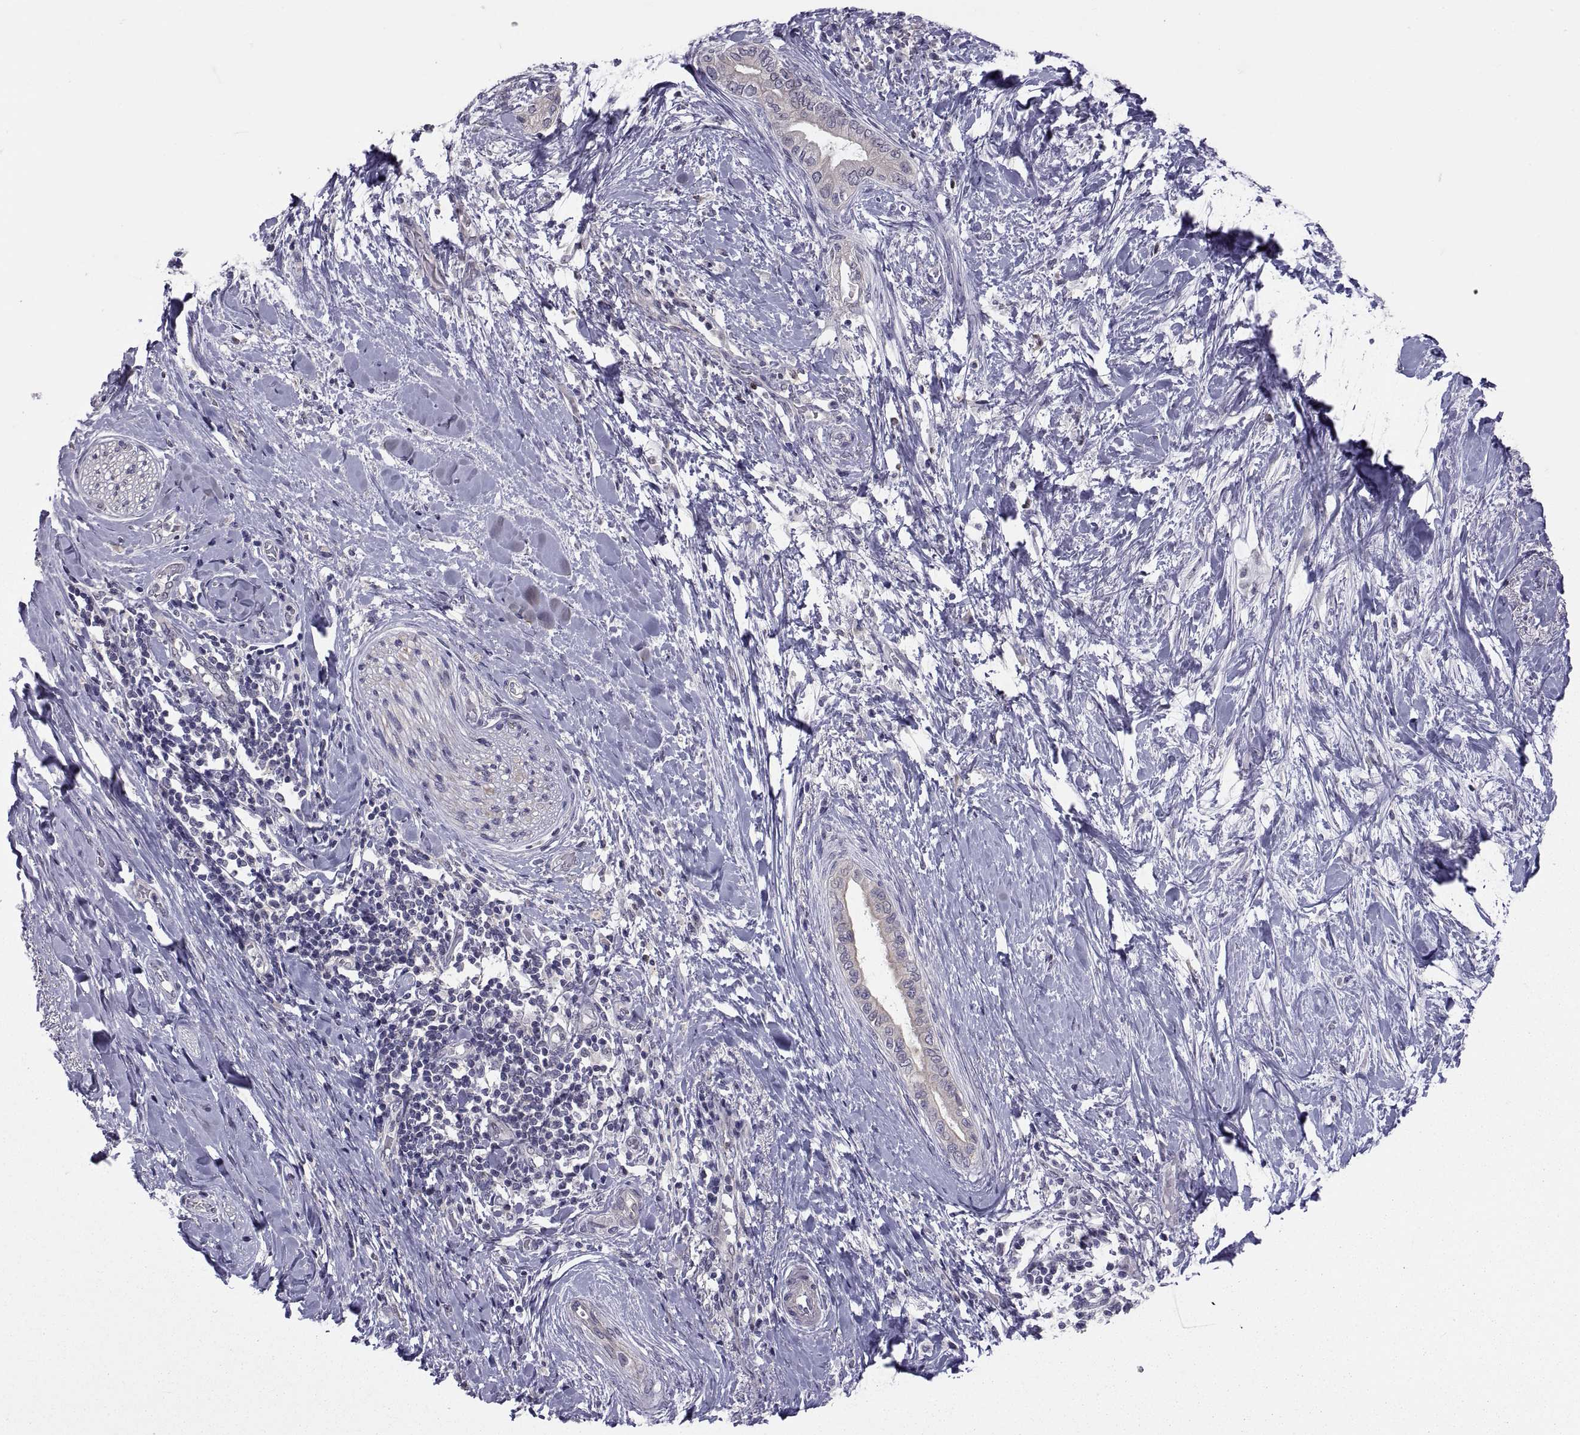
{"staining": {"intensity": "negative", "quantity": "none", "location": "none"}, "tissue": "pancreatic cancer", "cell_type": "Tumor cells", "image_type": "cancer", "snomed": [{"axis": "morphology", "description": "Normal tissue, NOS"}, {"axis": "morphology", "description": "Adenocarcinoma, NOS"}, {"axis": "topography", "description": "Pancreas"}, {"axis": "topography", "description": "Duodenum"}], "caption": "A high-resolution histopathology image shows IHC staining of adenocarcinoma (pancreatic), which reveals no significant expression in tumor cells. Nuclei are stained in blue.", "gene": "NPTX2", "patient": {"sex": "female", "age": 60}}